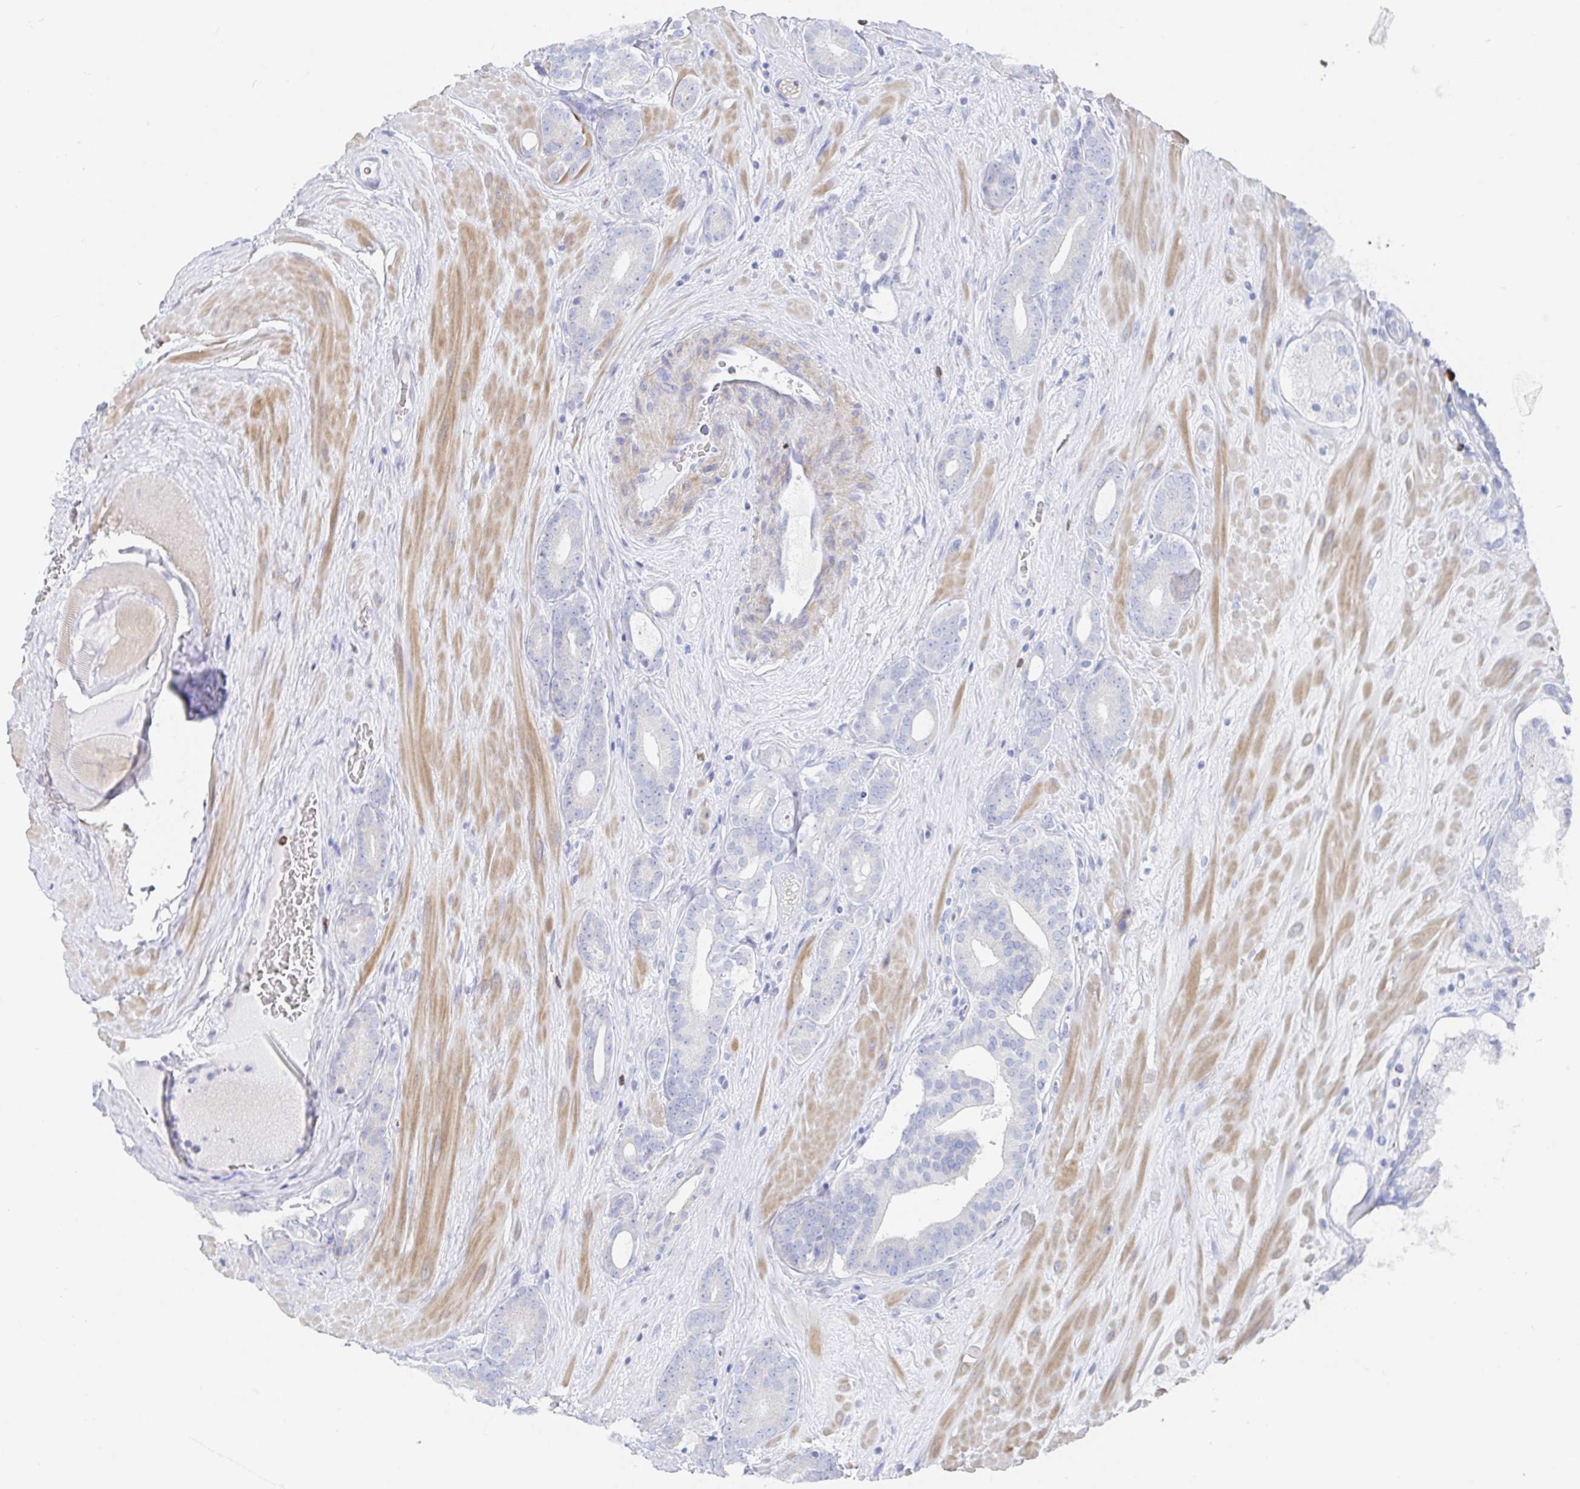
{"staining": {"intensity": "negative", "quantity": "none", "location": "none"}, "tissue": "prostate cancer", "cell_type": "Tumor cells", "image_type": "cancer", "snomed": [{"axis": "morphology", "description": "Adenocarcinoma, High grade"}, {"axis": "topography", "description": "Prostate"}], "caption": "DAB immunohistochemical staining of human prostate high-grade adenocarcinoma displays no significant staining in tumor cells.", "gene": "PACSIN1", "patient": {"sex": "male", "age": 66}}